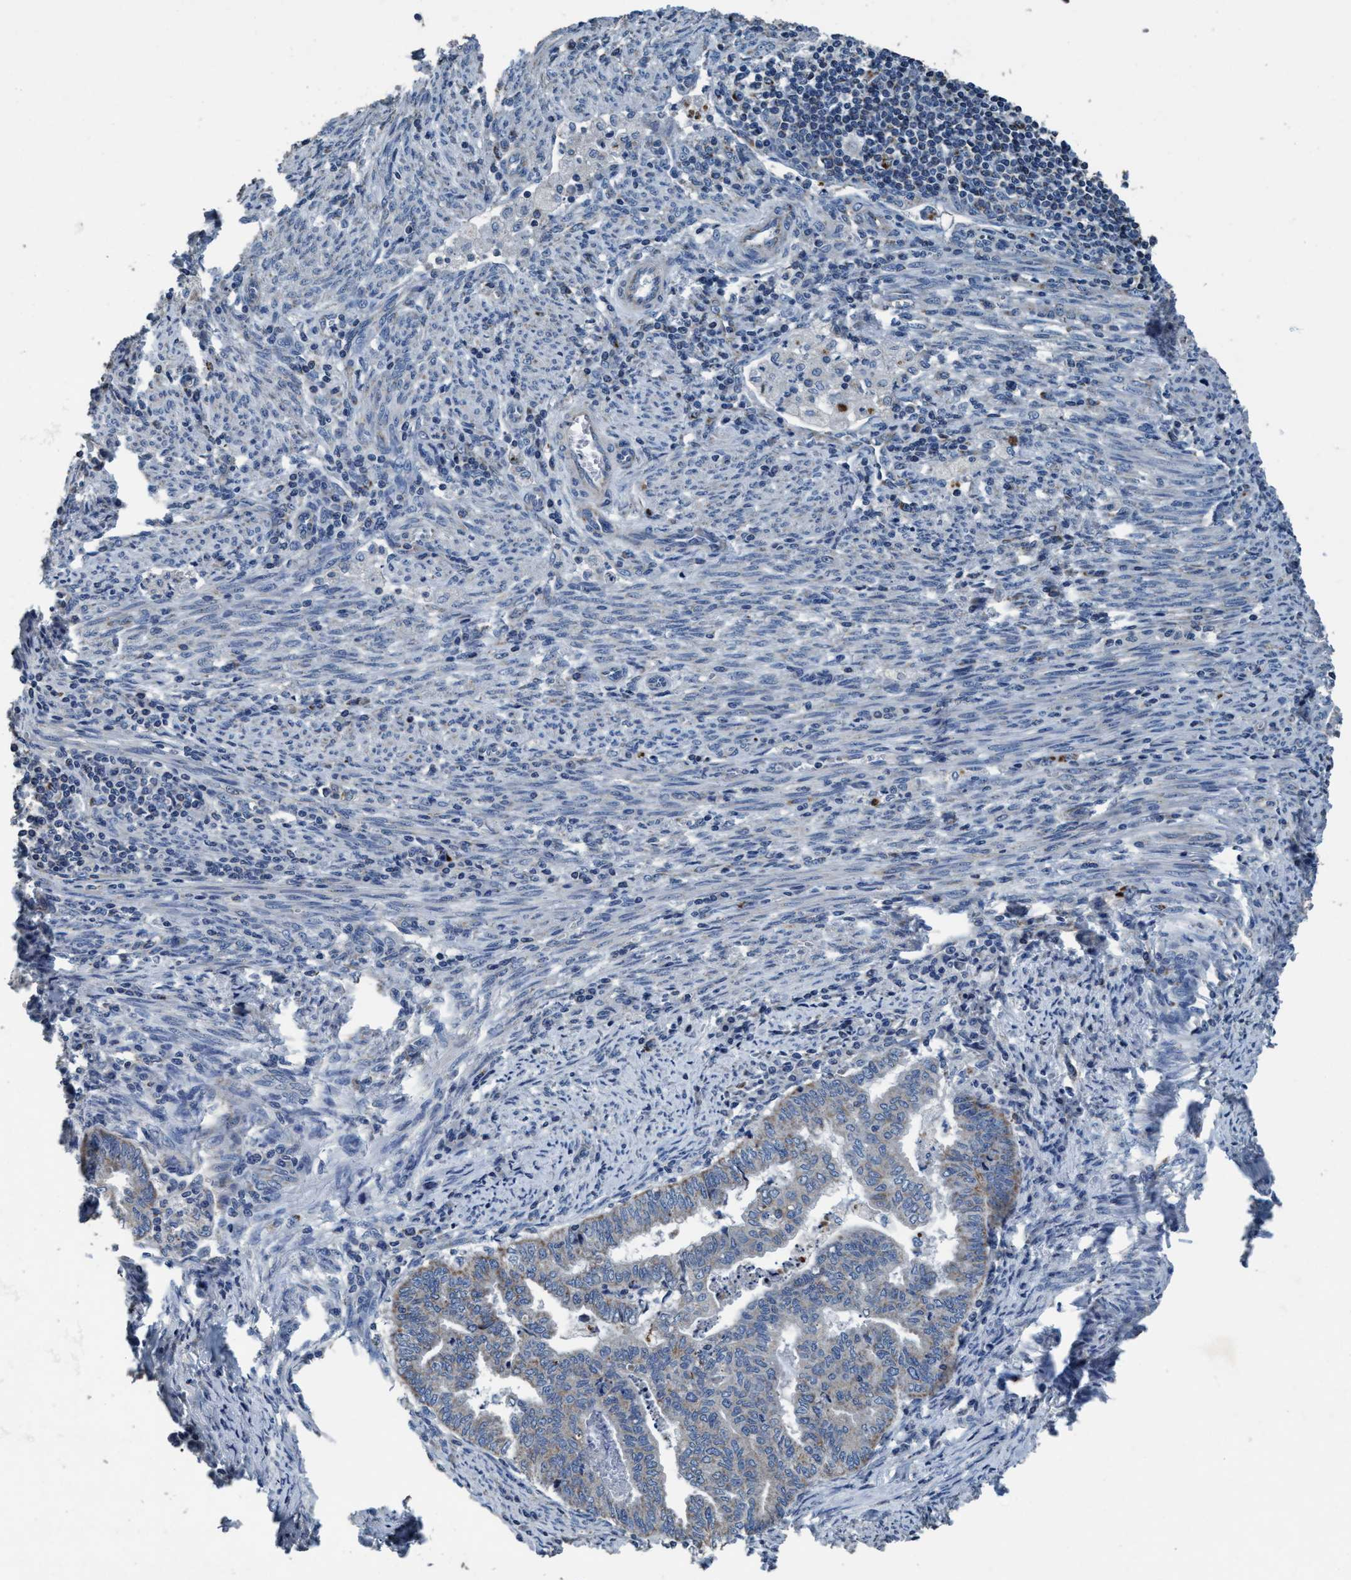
{"staining": {"intensity": "weak", "quantity": "<25%", "location": "cytoplasmic/membranous"}, "tissue": "endometrial cancer", "cell_type": "Tumor cells", "image_type": "cancer", "snomed": [{"axis": "morphology", "description": "Polyp, NOS"}, {"axis": "morphology", "description": "Adenocarcinoma, NOS"}, {"axis": "morphology", "description": "Adenoma, NOS"}, {"axis": "topography", "description": "Endometrium"}], "caption": "Immunohistochemistry (IHC) histopathology image of neoplastic tissue: endometrial adenoma stained with DAB demonstrates no significant protein positivity in tumor cells. (Stains: DAB (3,3'-diaminobenzidine) immunohistochemistry (IHC) with hematoxylin counter stain, Microscopy: brightfield microscopy at high magnification).", "gene": "ANKFN1", "patient": {"sex": "female", "age": 79}}